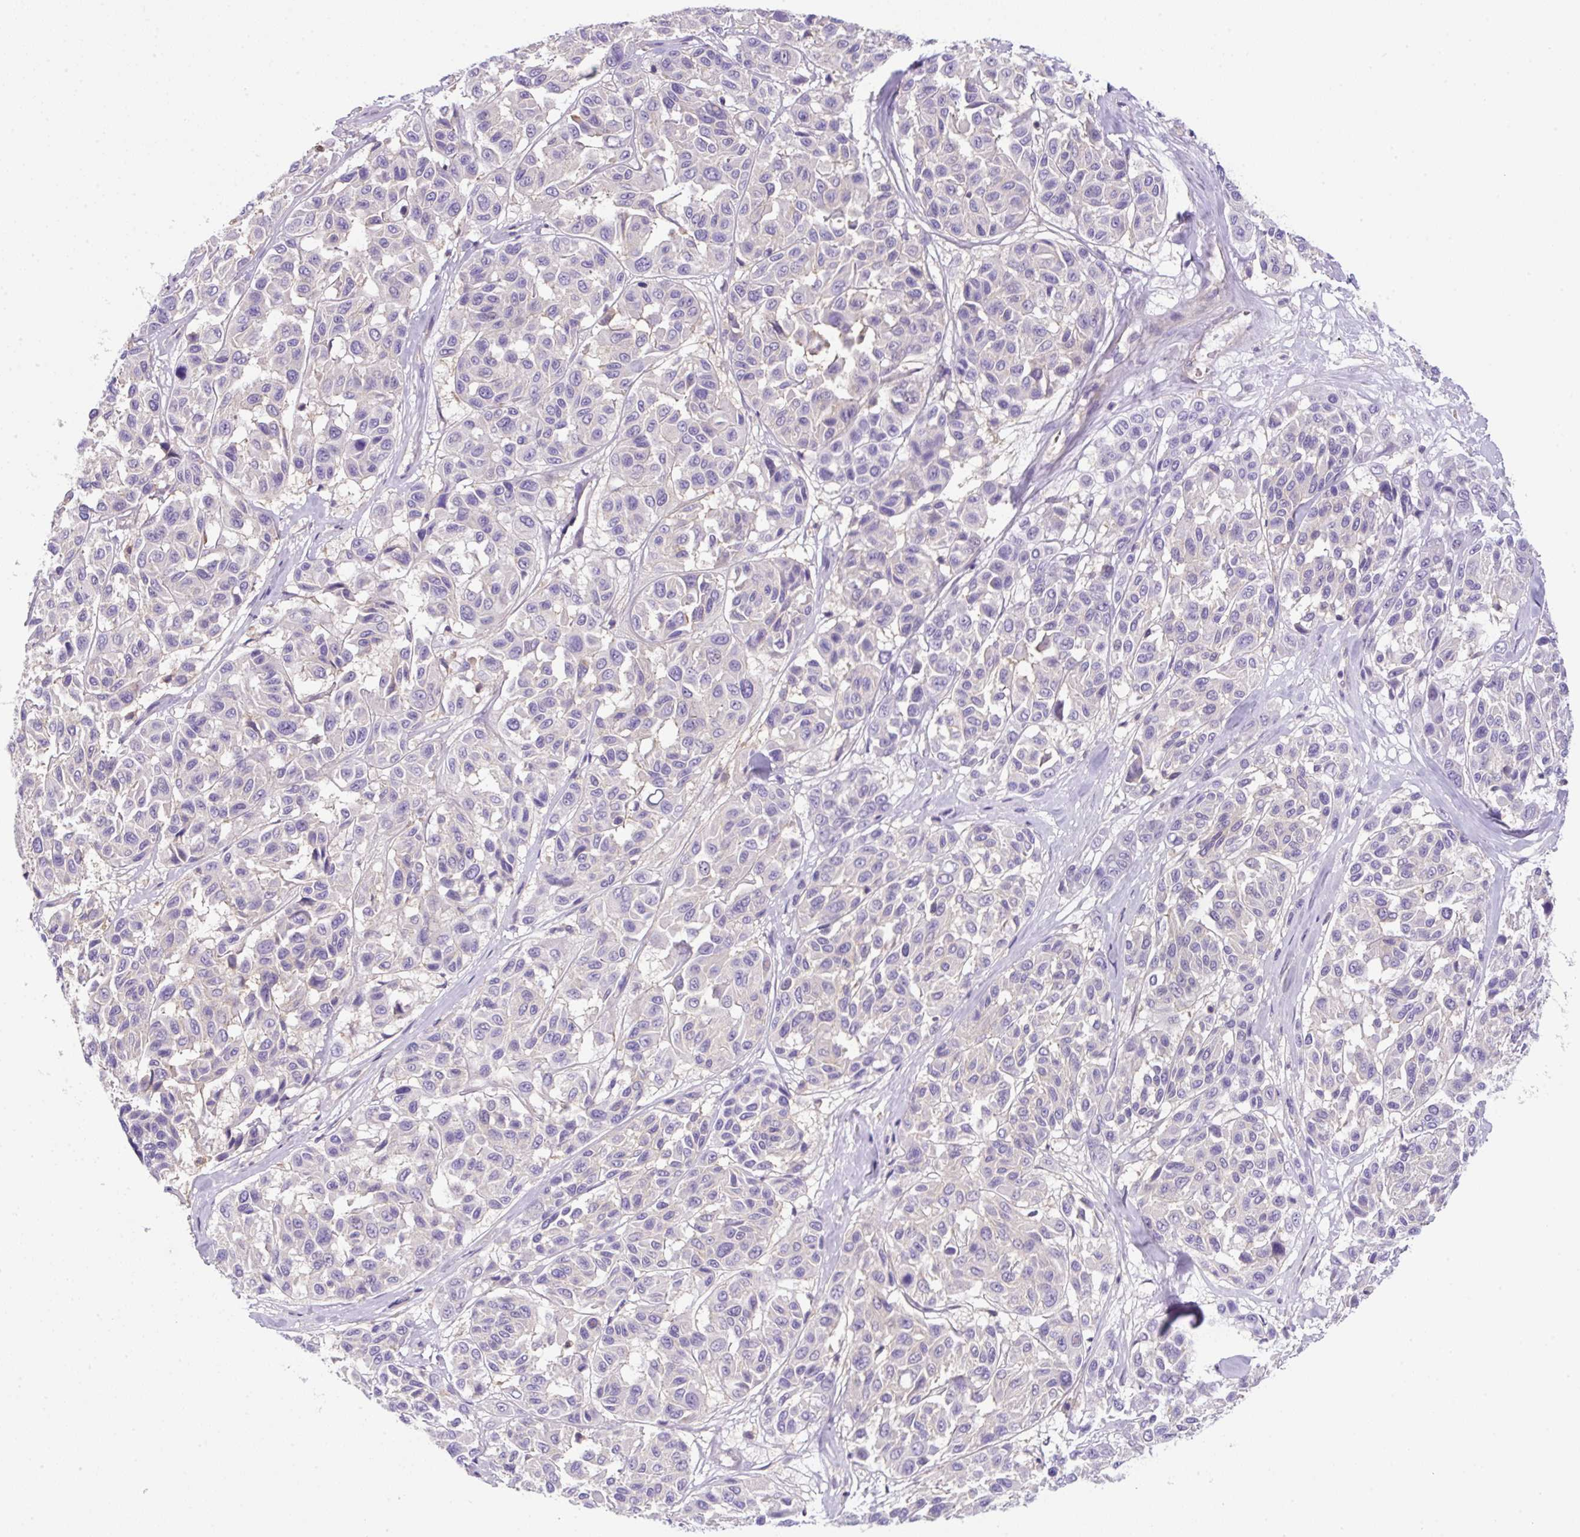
{"staining": {"intensity": "negative", "quantity": "none", "location": "none"}, "tissue": "melanoma", "cell_type": "Tumor cells", "image_type": "cancer", "snomed": [{"axis": "morphology", "description": "Malignant melanoma, NOS"}, {"axis": "topography", "description": "Skin"}], "caption": "Immunohistochemistry photomicrograph of neoplastic tissue: human melanoma stained with DAB exhibits no significant protein staining in tumor cells.", "gene": "NPTN", "patient": {"sex": "female", "age": 66}}